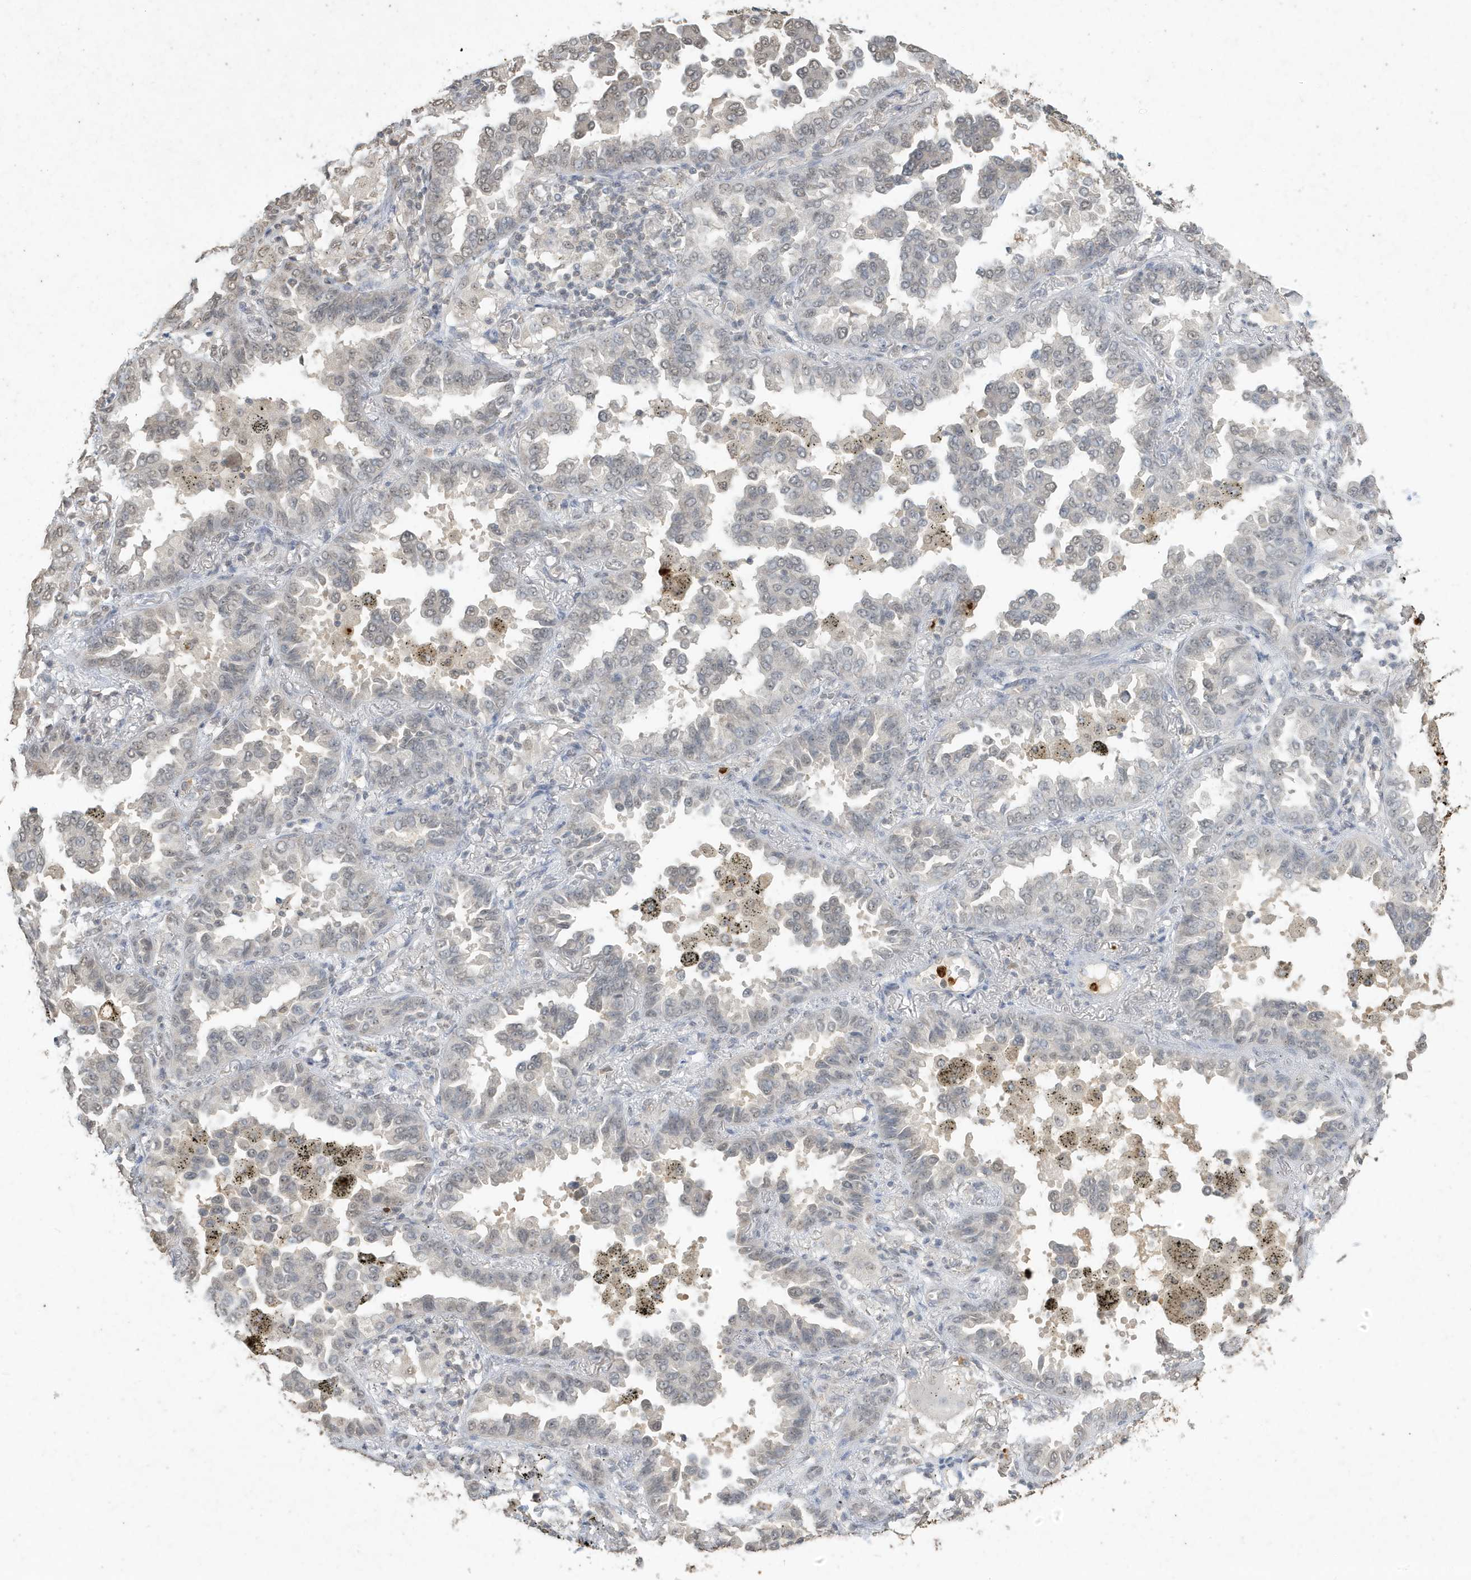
{"staining": {"intensity": "weak", "quantity": "<25%", "location": "nuclear"}, "tissue": "lung cancer", "cell_type": "Tumor cells", "image_type": "cancer", "snomed": [{"axis": "morphology", "description": "Normal tissue, NOS"}, {"axis": "morphology", "description": "Adenocarcinoma, NOS"}, {"axis": "topography", "description": "Lung"}], "caption": "DAB immunohistochemical staining of human lung cancer (adenocarcinoma) displays no significant staining in tumor cells.", "gene": "DEFA1", "patient": {"sex": "male", "age": 59}}